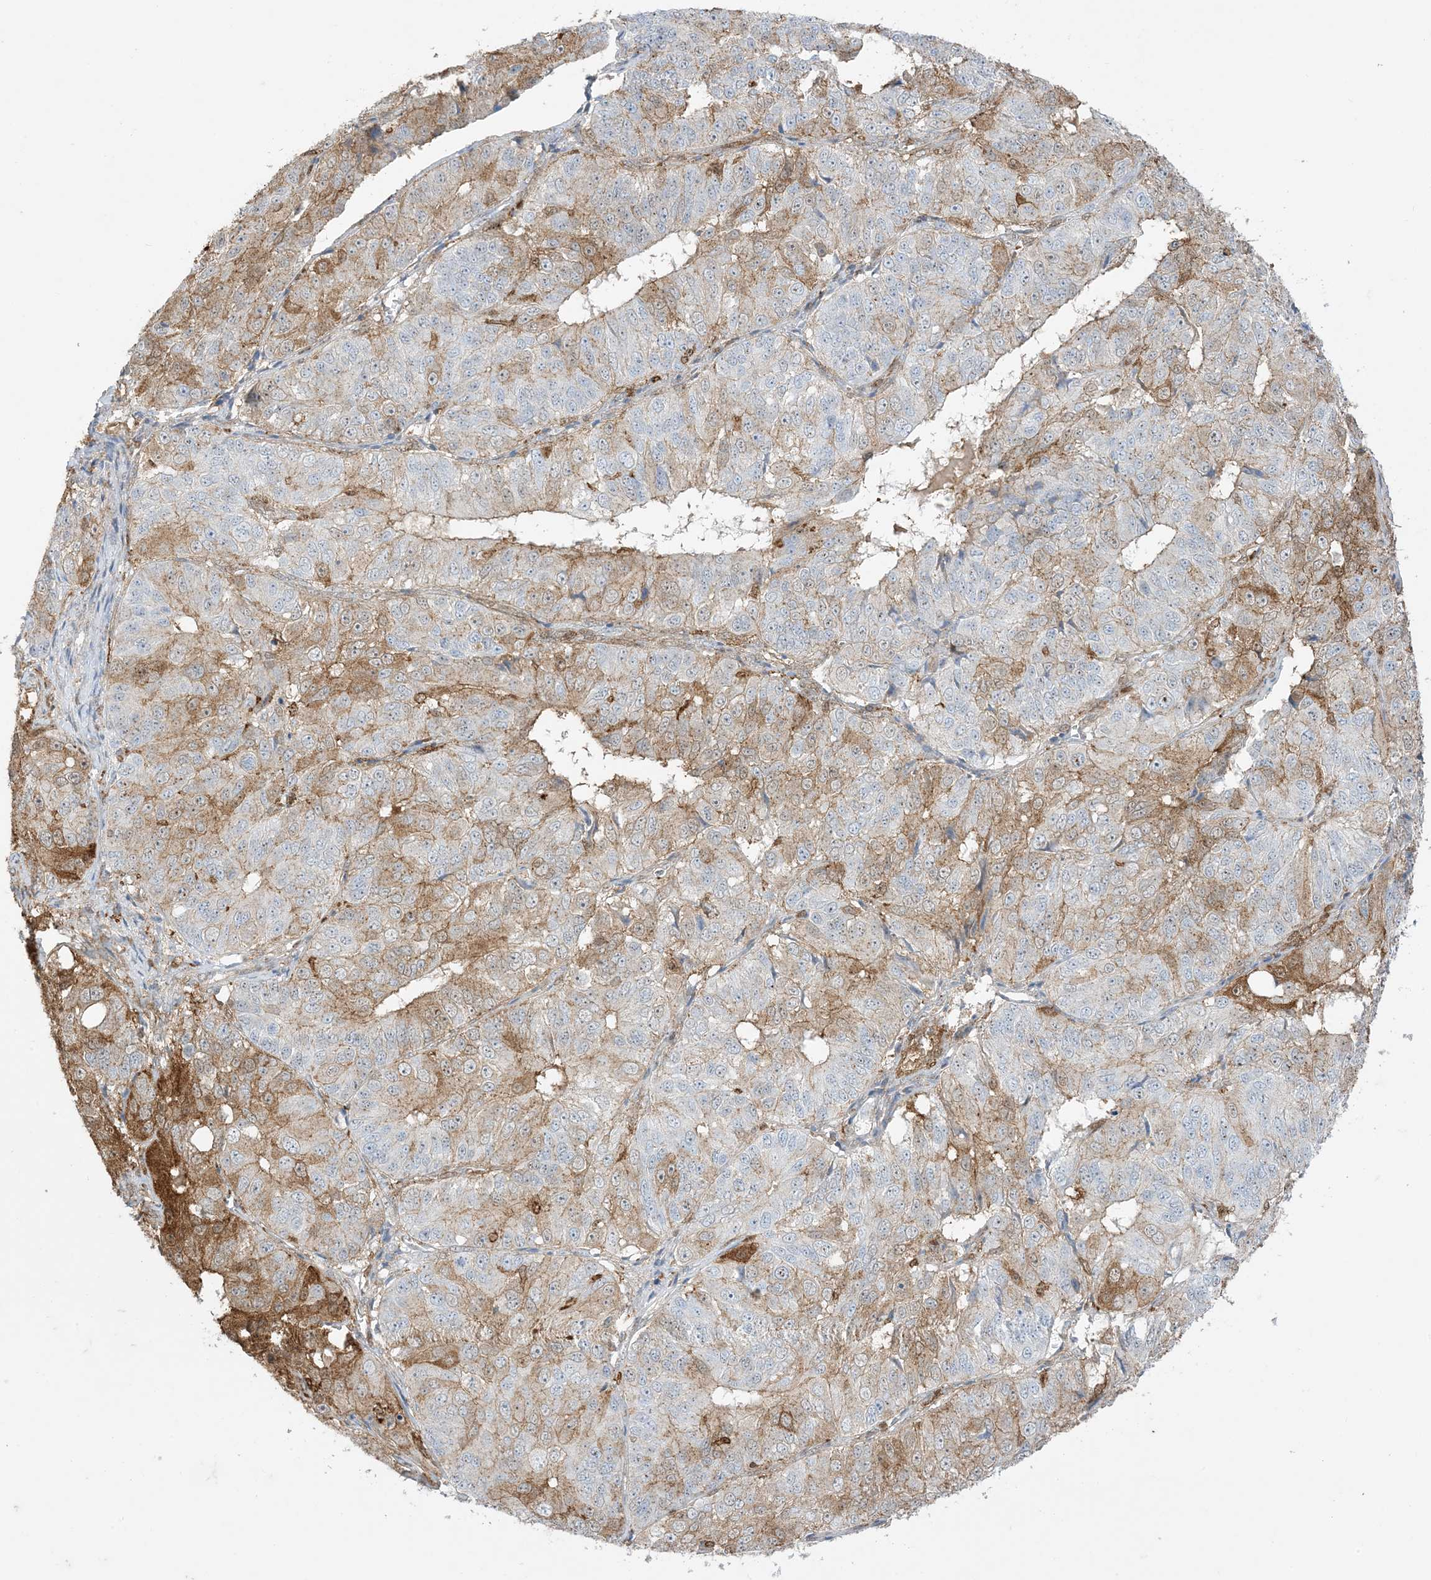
{"staining": {"intensity": "moderate", "quantity": "25%-75%", "location": "cytoplasmic/membranous"}, "tissue": "ovarian cancer", "cell_type": "Tumor cells", "image_type": "cancer", "snomed": [{"axis": "morphology", "description": "Carcinoma, endometroid"}, {"axis": "topography", "description": "Ovary"}], "caption": "High-power microscopy captured an immunohistochemistry (IHC) micrograph of endometroid carcinoma (ovarian), revealing moderate cytoplasmic/membranous positivity in approximately 25%-75% of tumor cells. The protein is stained brown, and the nuclei are stained in blue (DAB IHC with brightfield microscopy, high magnification).", "gene": "GSN", "patient": {"sex": "female", "age": 51}}